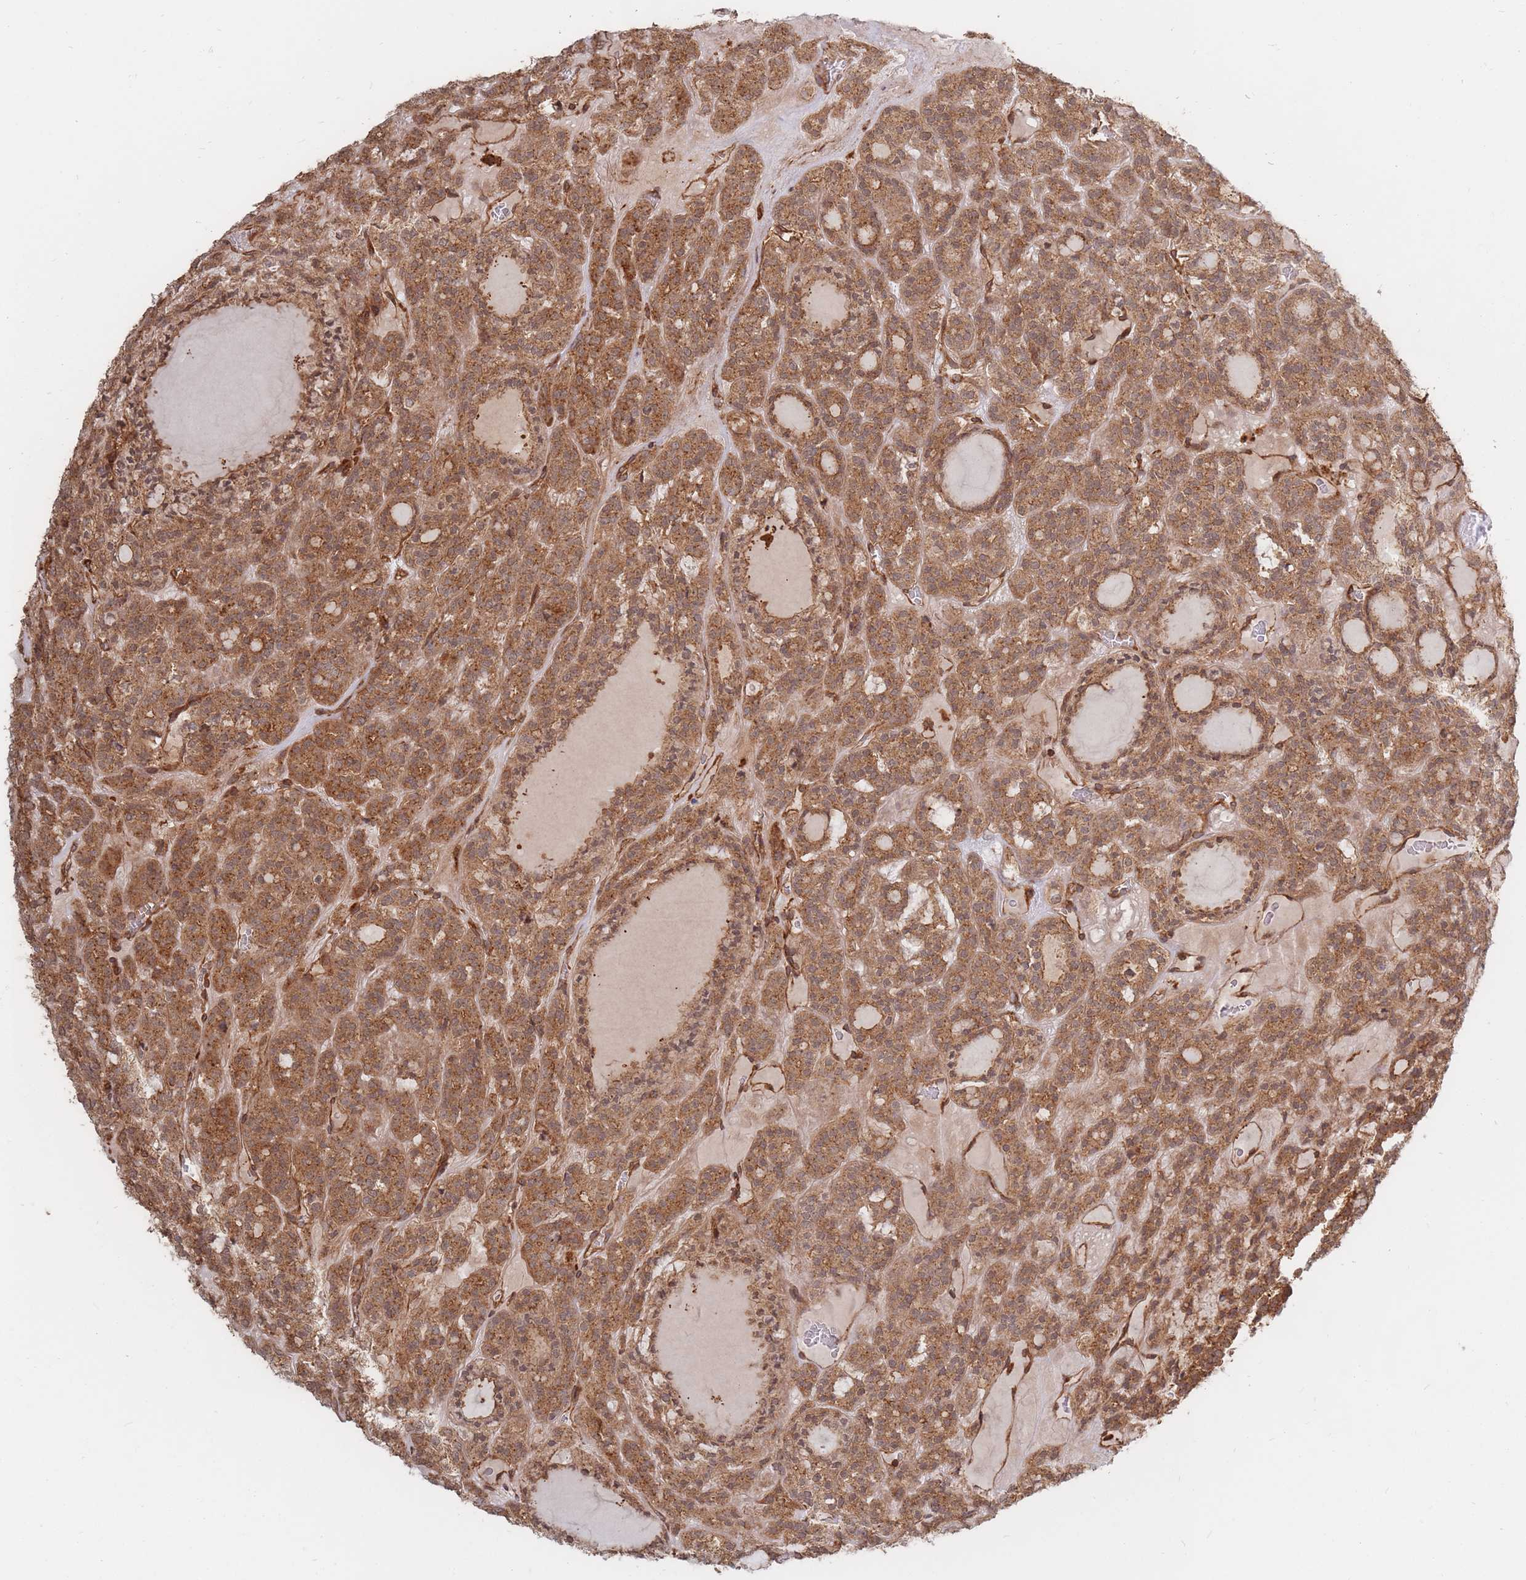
{"staining": {"intensity": "moderate", "quantity": ">75%", "location": "cytoplasmic/membranous"}, "tissue": "thyroid cancer", "cell_type": "Tumor cells", "image_type": "cancer", "snomed": [{"axis": "morphology", "description": "Follicular adenoma carcinoma, NOS"}, {"axis": "topography", "description": "Thyroid gland"}], "caption": "This is an image of immunohistochemistry staining of thyroid cancer (follicular adenoma carcinoma), which shows moderate positivity in the cytoplasmic/membranous of tumor cells.", "gene": "RASSF2", "patient": {"sex": "female", "age": 63}}